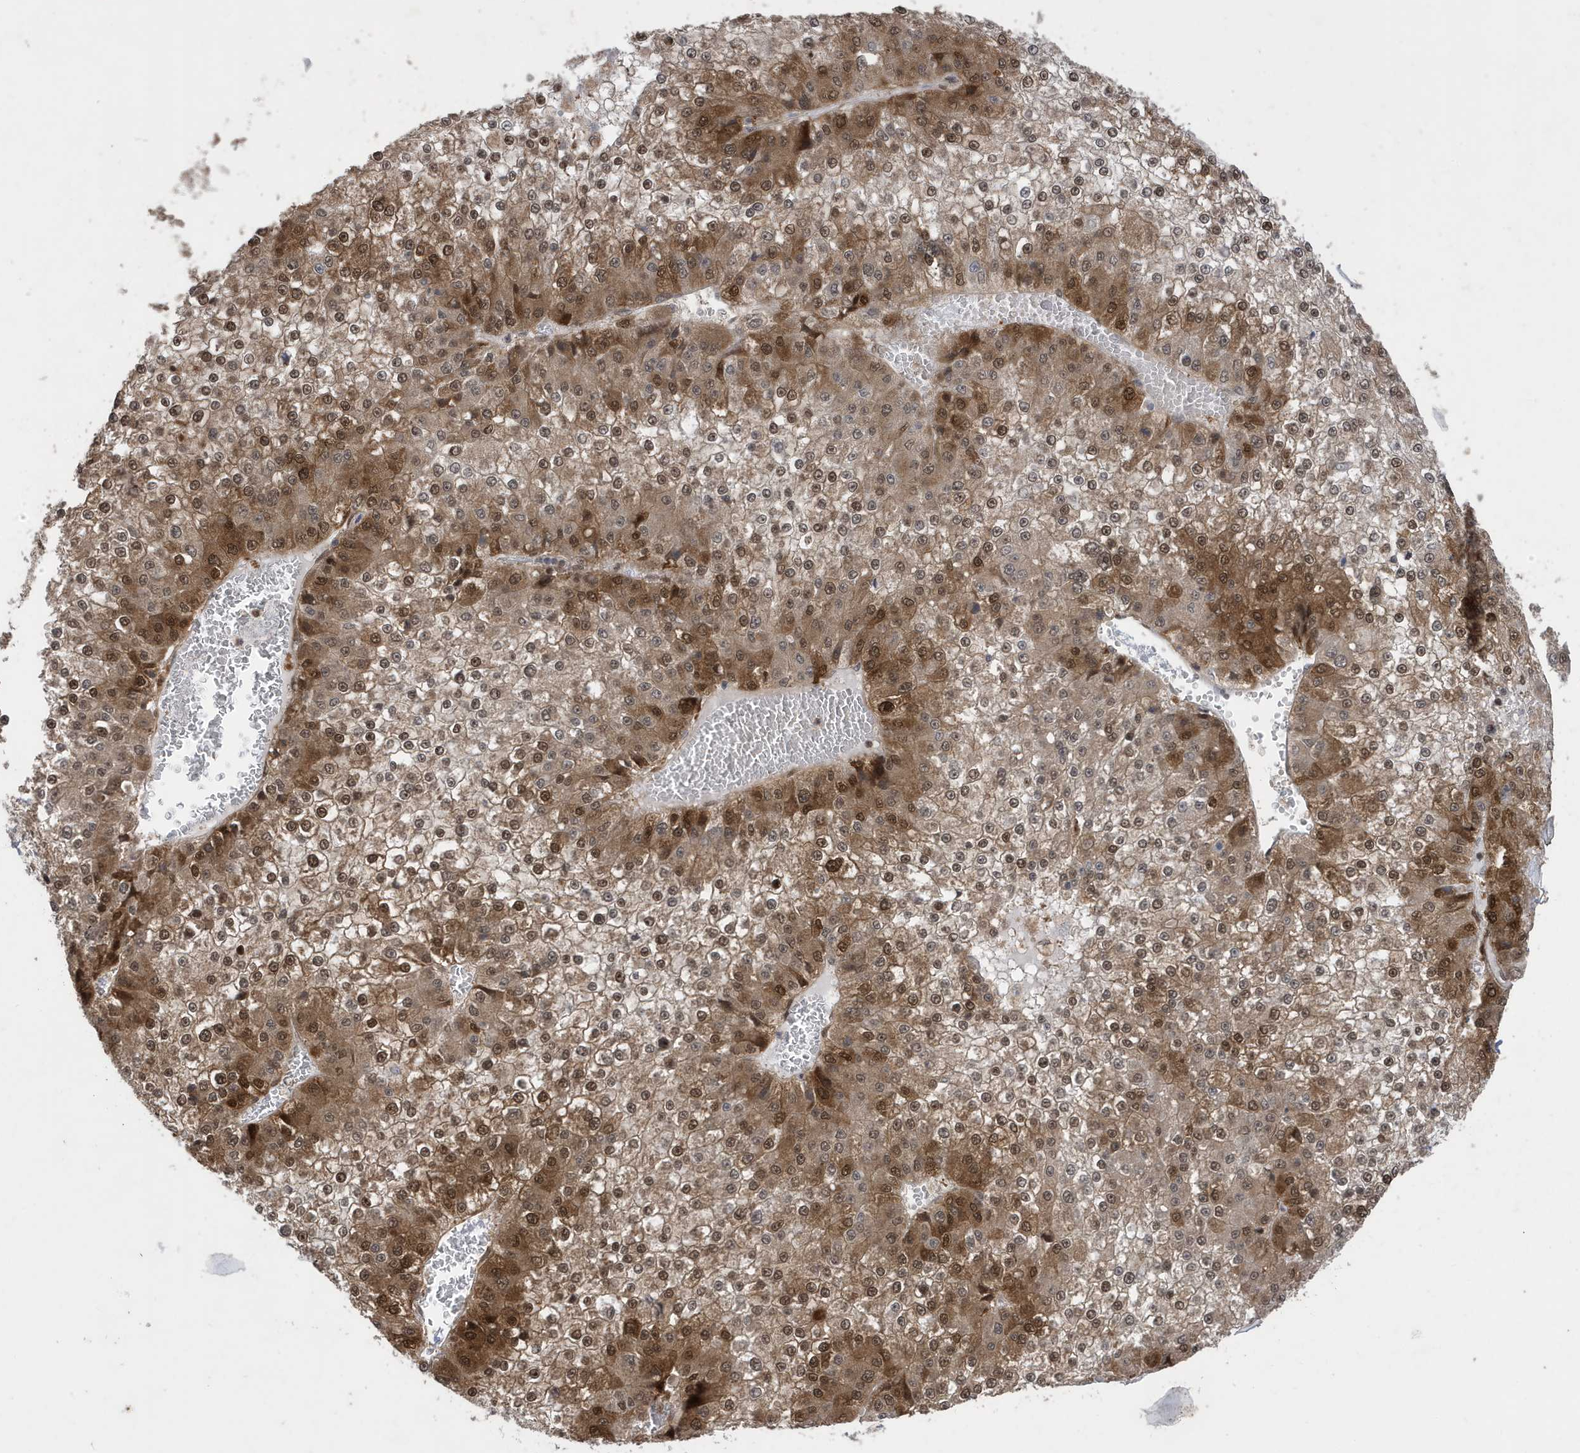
{"staining": {"intensity": "moderate", "quantity": ">75%", "location": "cytoplasmic/membranous,nuclear"}, "tissue": "liver cancer", "cell_type": "Tumor cells", "image_type": "cancer", "snomed": [{"axis": "morphology", "description": "Carcinoma, Hepatocellular, NOS"}, {"axis": "topography", "description": "Liver"}], "caption": "Tumor cells display medium levels of moderate cytoplasmic/membranous and nuclear staining in about >75% of cells in human liver hepatocellular carcinoma.", "gene": "UBQLN1", "patient": {"sex": "female", "age": 73}}